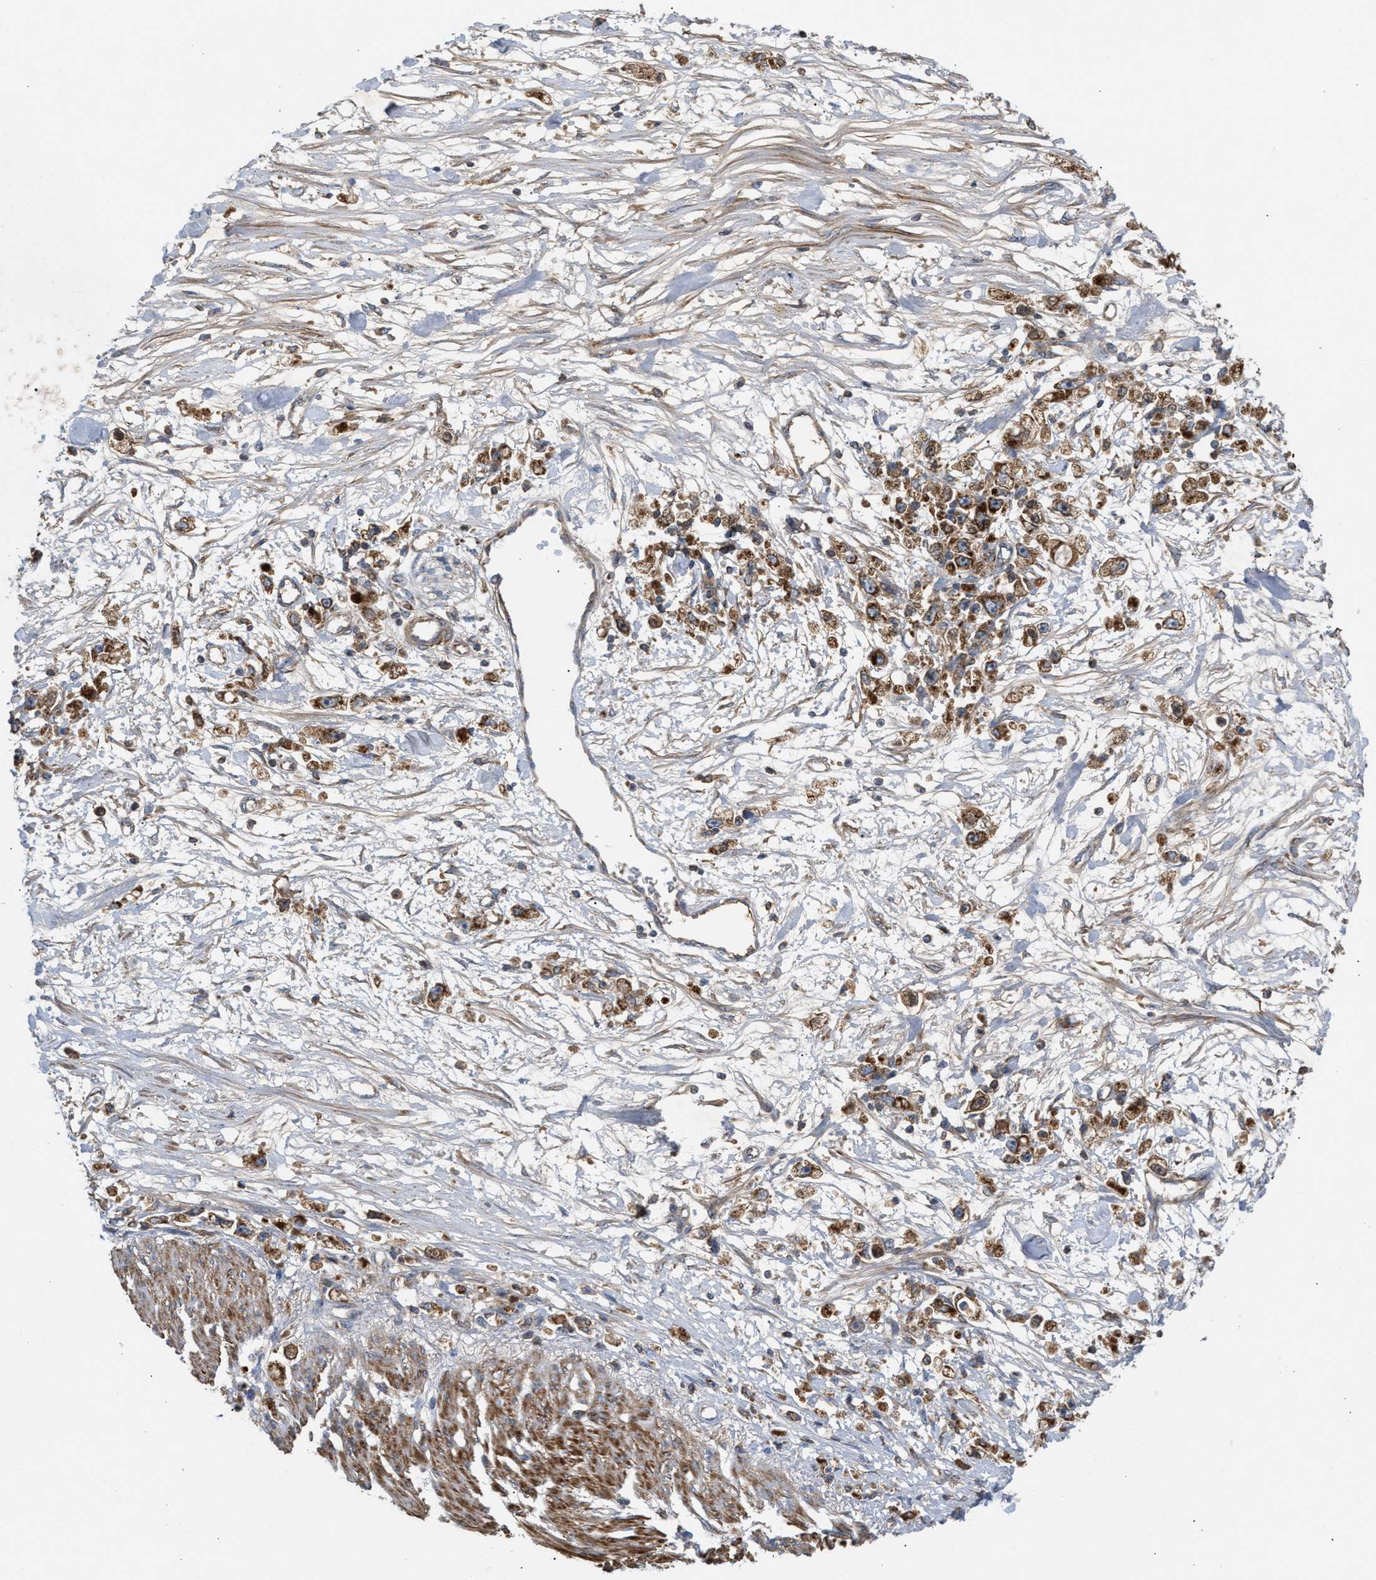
{"staining": {"intensity": "moderate", "quantity": ">75%", "location": "cytoplasmic/membranous"}, "tissue": "stomach cancer", "cell_type": "Tumor cells", "image_type": "cancer", "snomed": [{"axis": "morphology", "description": "Adenocarcinoma, NOS"}, {"axis": "topography", "description": "Stomach"}], "caption": "Protein staining of stomach cancer tissue exhibits moderate cytoplasmic/membranous positivity in approximately >75% of tumor cells. The protein is shown in brown color, while the nuclei are stained blue.", "gene": "TACO1", "patient": {"sex": "female", "age": 59}}